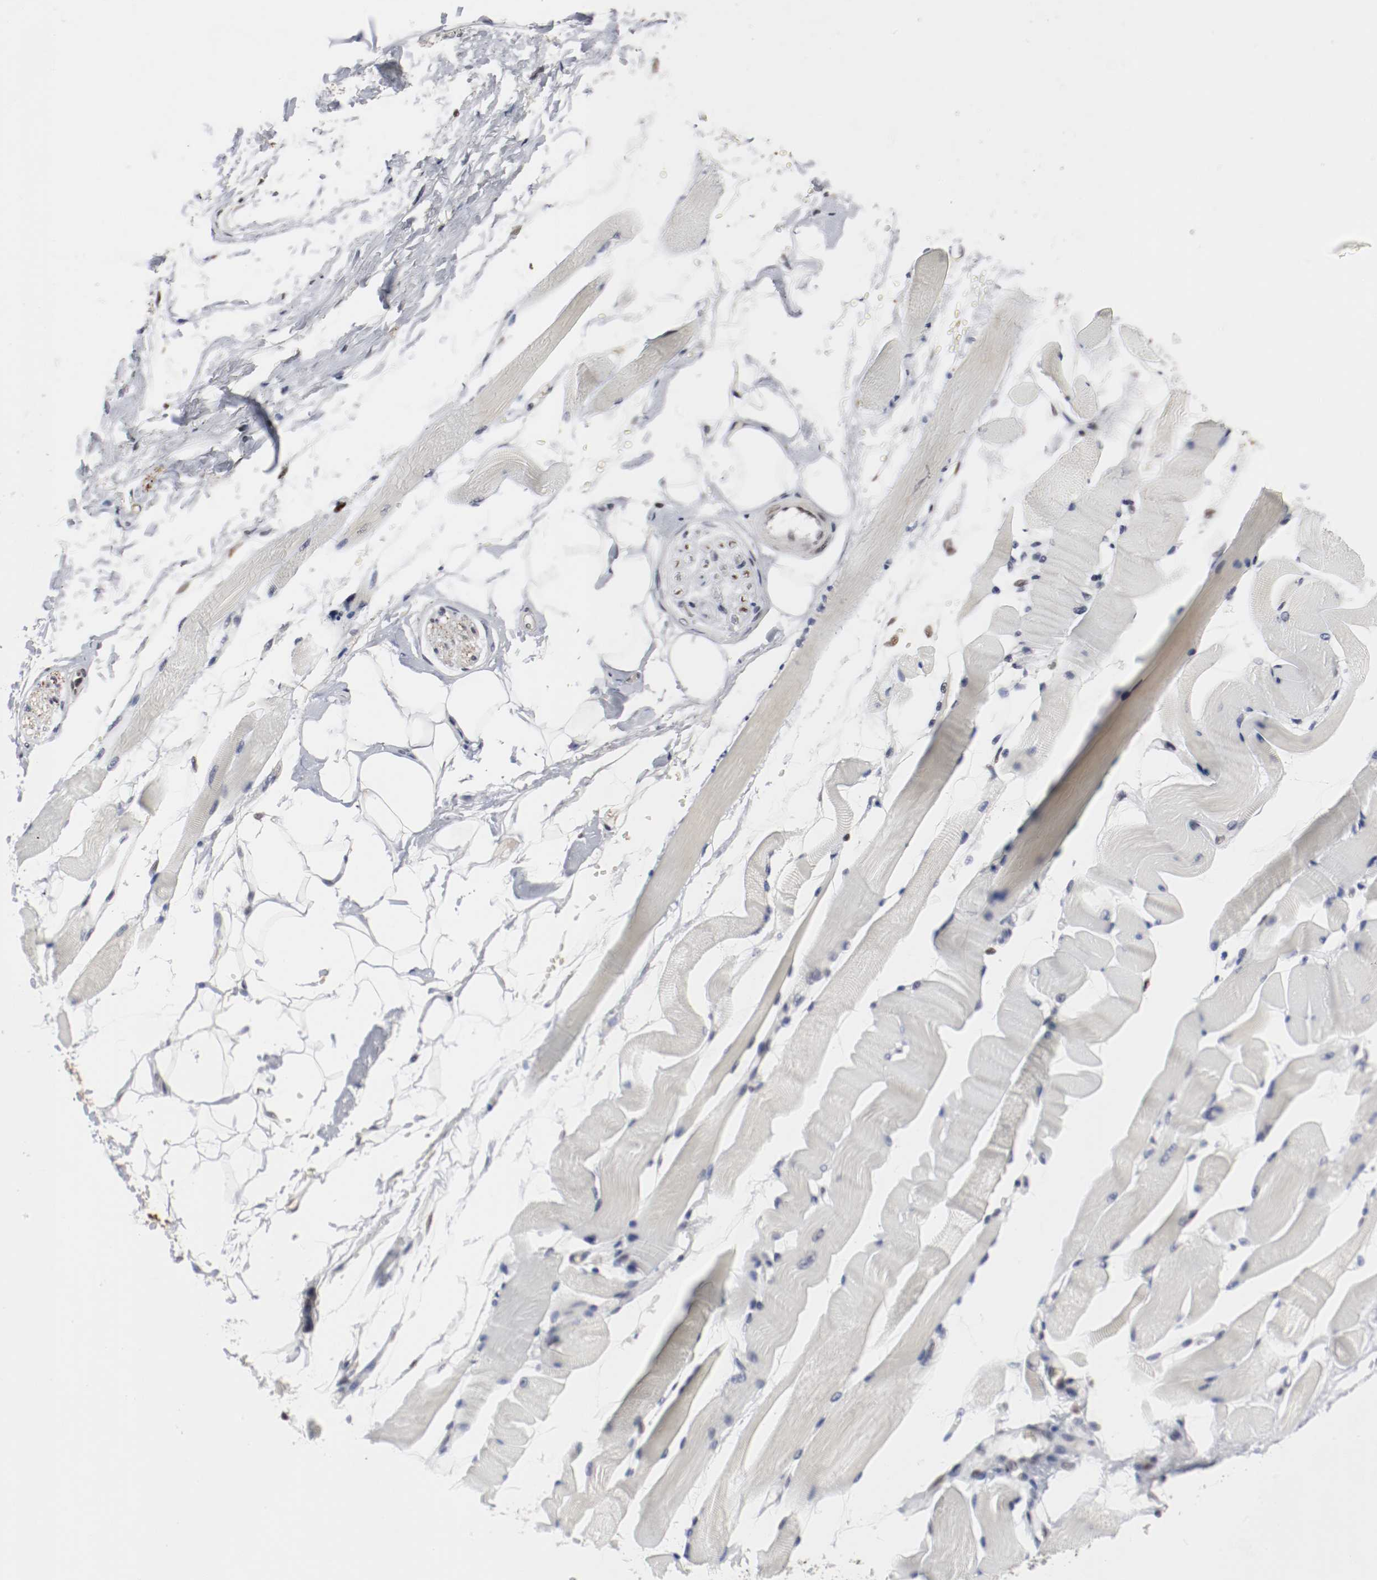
{"staining": {"intensity": "negative", "quantity": "none", "location": "none"}, "tissue": "skeletal muscle", "cell_type": "Myocytes", "image_type": "normal", "snomed": [{"axis": "morphology", "description": "Normal tissue, NOS"}, {"axis": "topography", "description": "Skeletal muscle"}, {"axis": "topography", "description": "Peripheral nerve tissue"}], "caption": "High magnification brightfield microscopy of benign skeletal muscle stained with DAB (3,3'-diaminobenzidine) (brown) and counterstained with hematoxylin (blue): myocytes show no significant expression.", "gene": "JUND", "patient": {"sex": "female", "age": 84}}